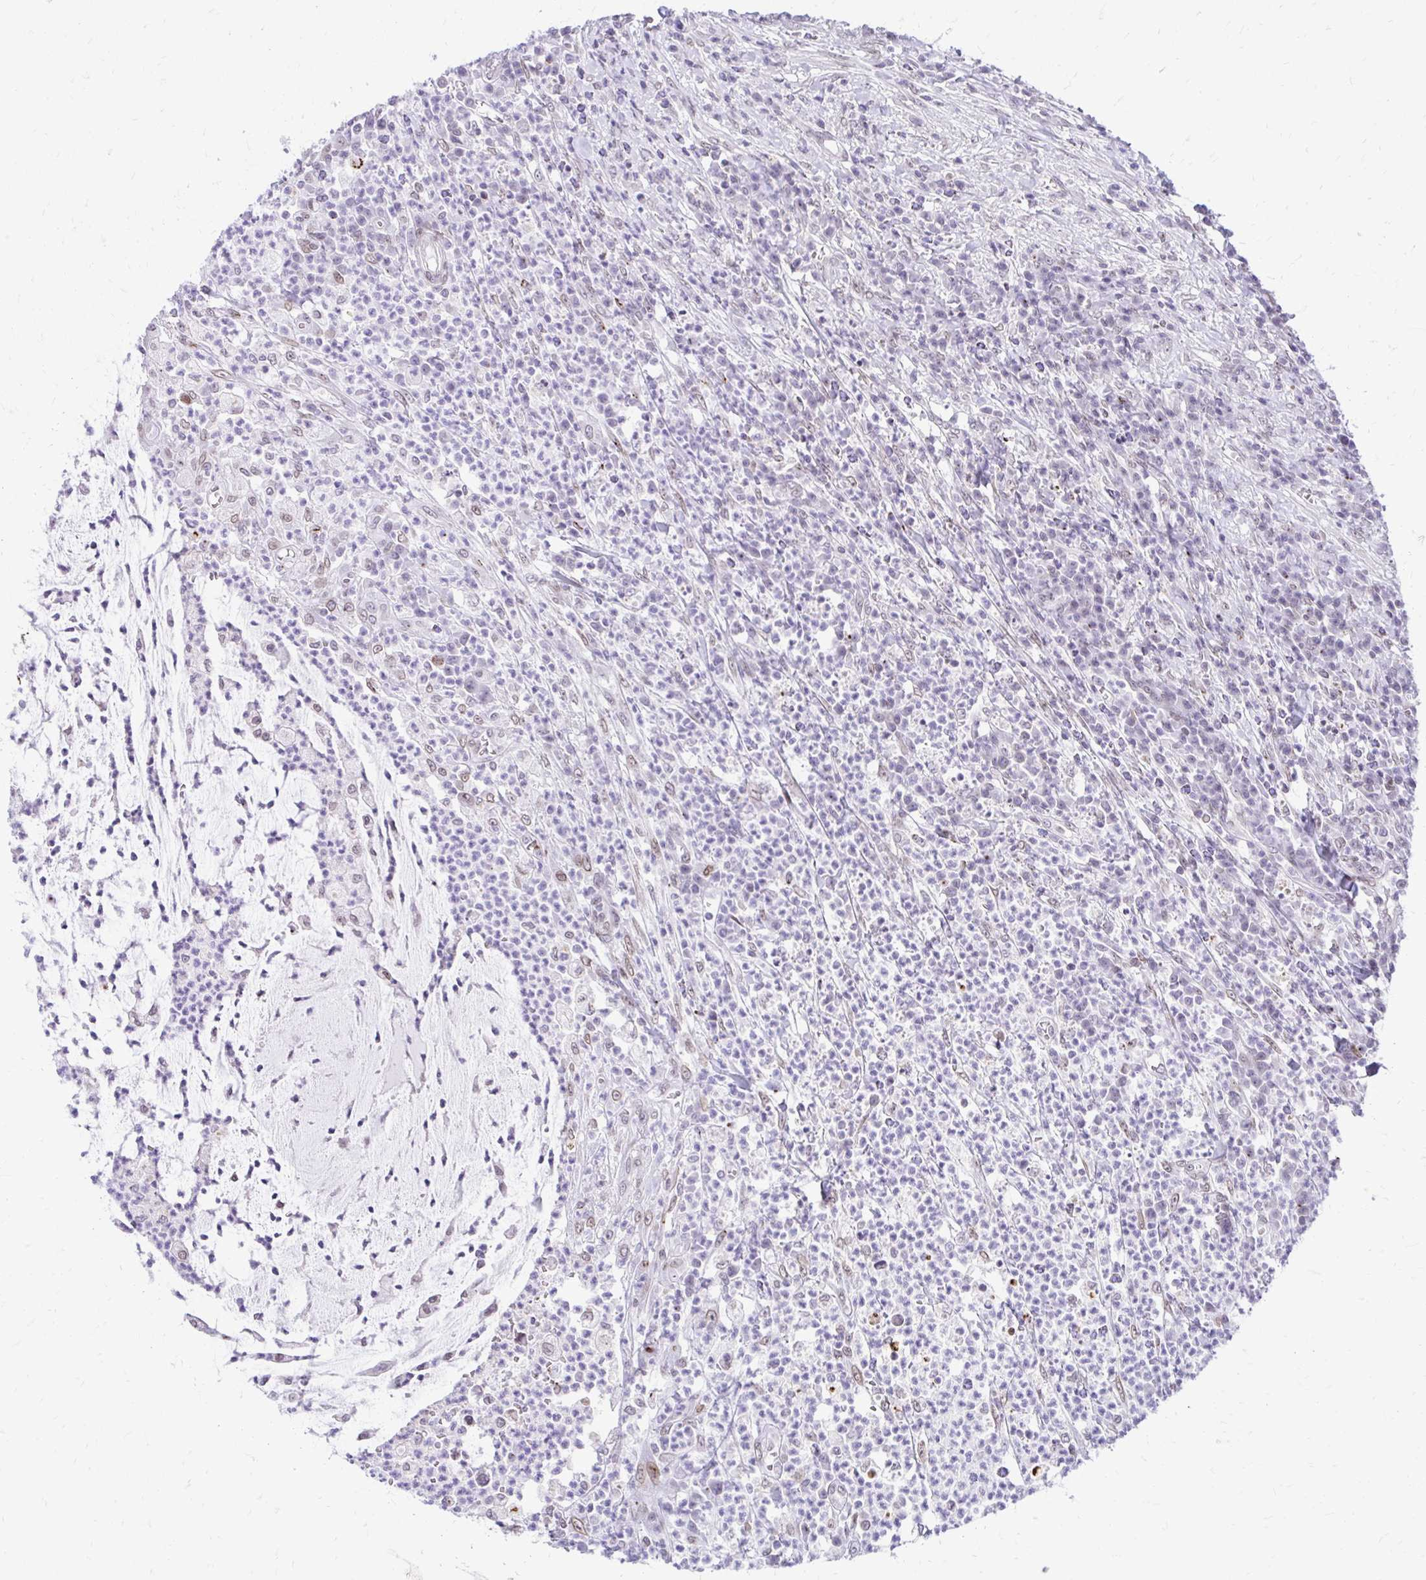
{"staining": {"intensity": "weak", "quantity": "25%-75%", "location": "cytoplasmic/membranous,nuclear"}, "tissue": "colorectal cancer", "cell_type": "Tumor cells", "image_type": "cancer", "snomed": [{"axis": "morphology", "description": "Adenocarcinoma, NOS"}, {"axis": "topography", "description": "Colon"}], "caption": "A brown stain labels weak cytoplasmic/membranous and nuclear staining of a protein in human colorectal cancer (adenocarcinoma) tumor cells.", "gene": "BANF1", "patient": {"sex": "male", "age": 65}}